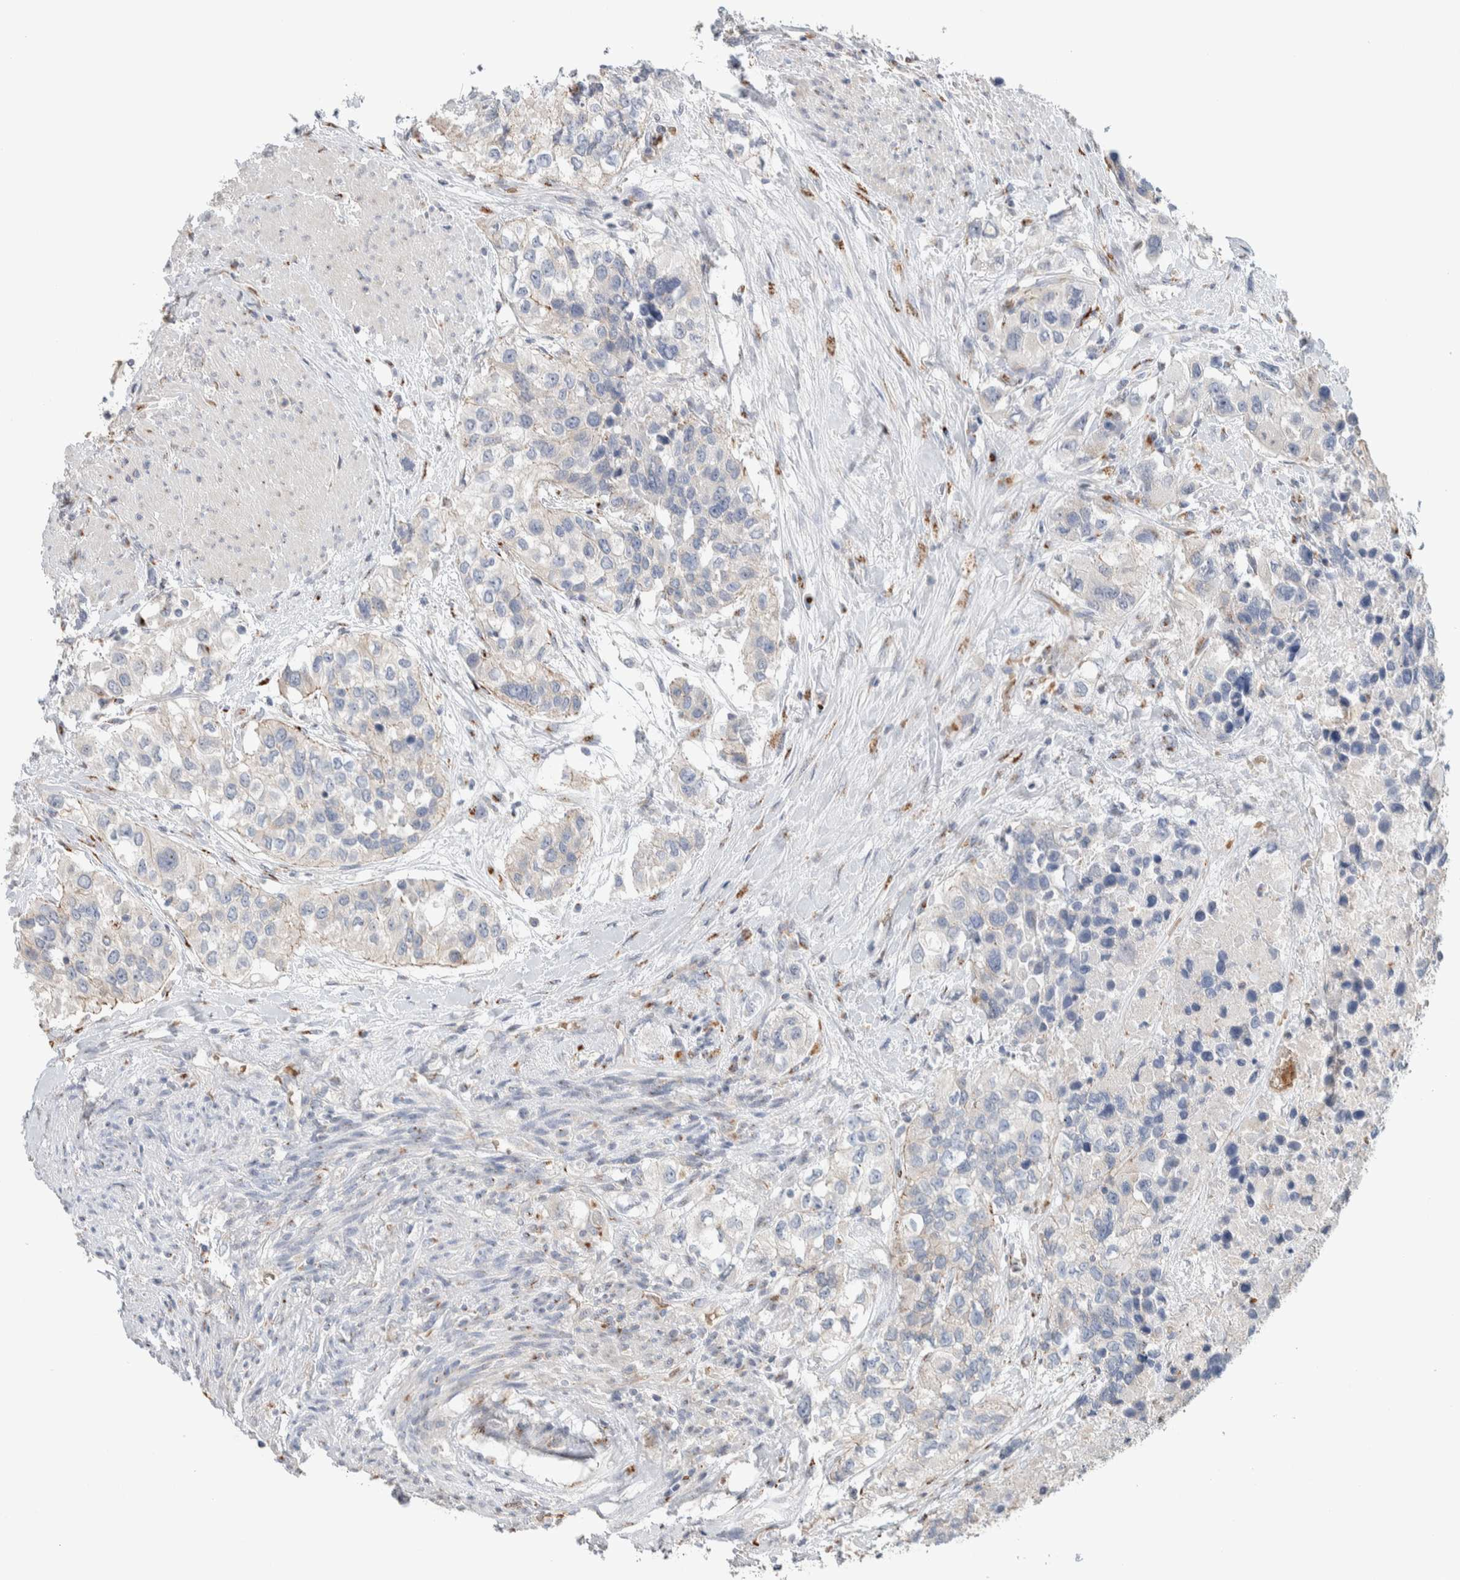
{"staining": {"intensity": "negative", "quantity": "none", "location": "none"}, "tissue": "urothelial cancer", "cell_type": "Tumor cells", "image_type": "cancer", "snomed": [{"axis": "morphology", "description": "Urothelial carcinoma, High grade"}, {"axis": "topography", "description": "Urinary bladder"}], "caption": "Human urothelial cancer stained for a protein using immunohistochemistry exhibits no expression in tumor cells.", "gene": "SLC38A10", "patient": {"sex": "female", "age": 80}}